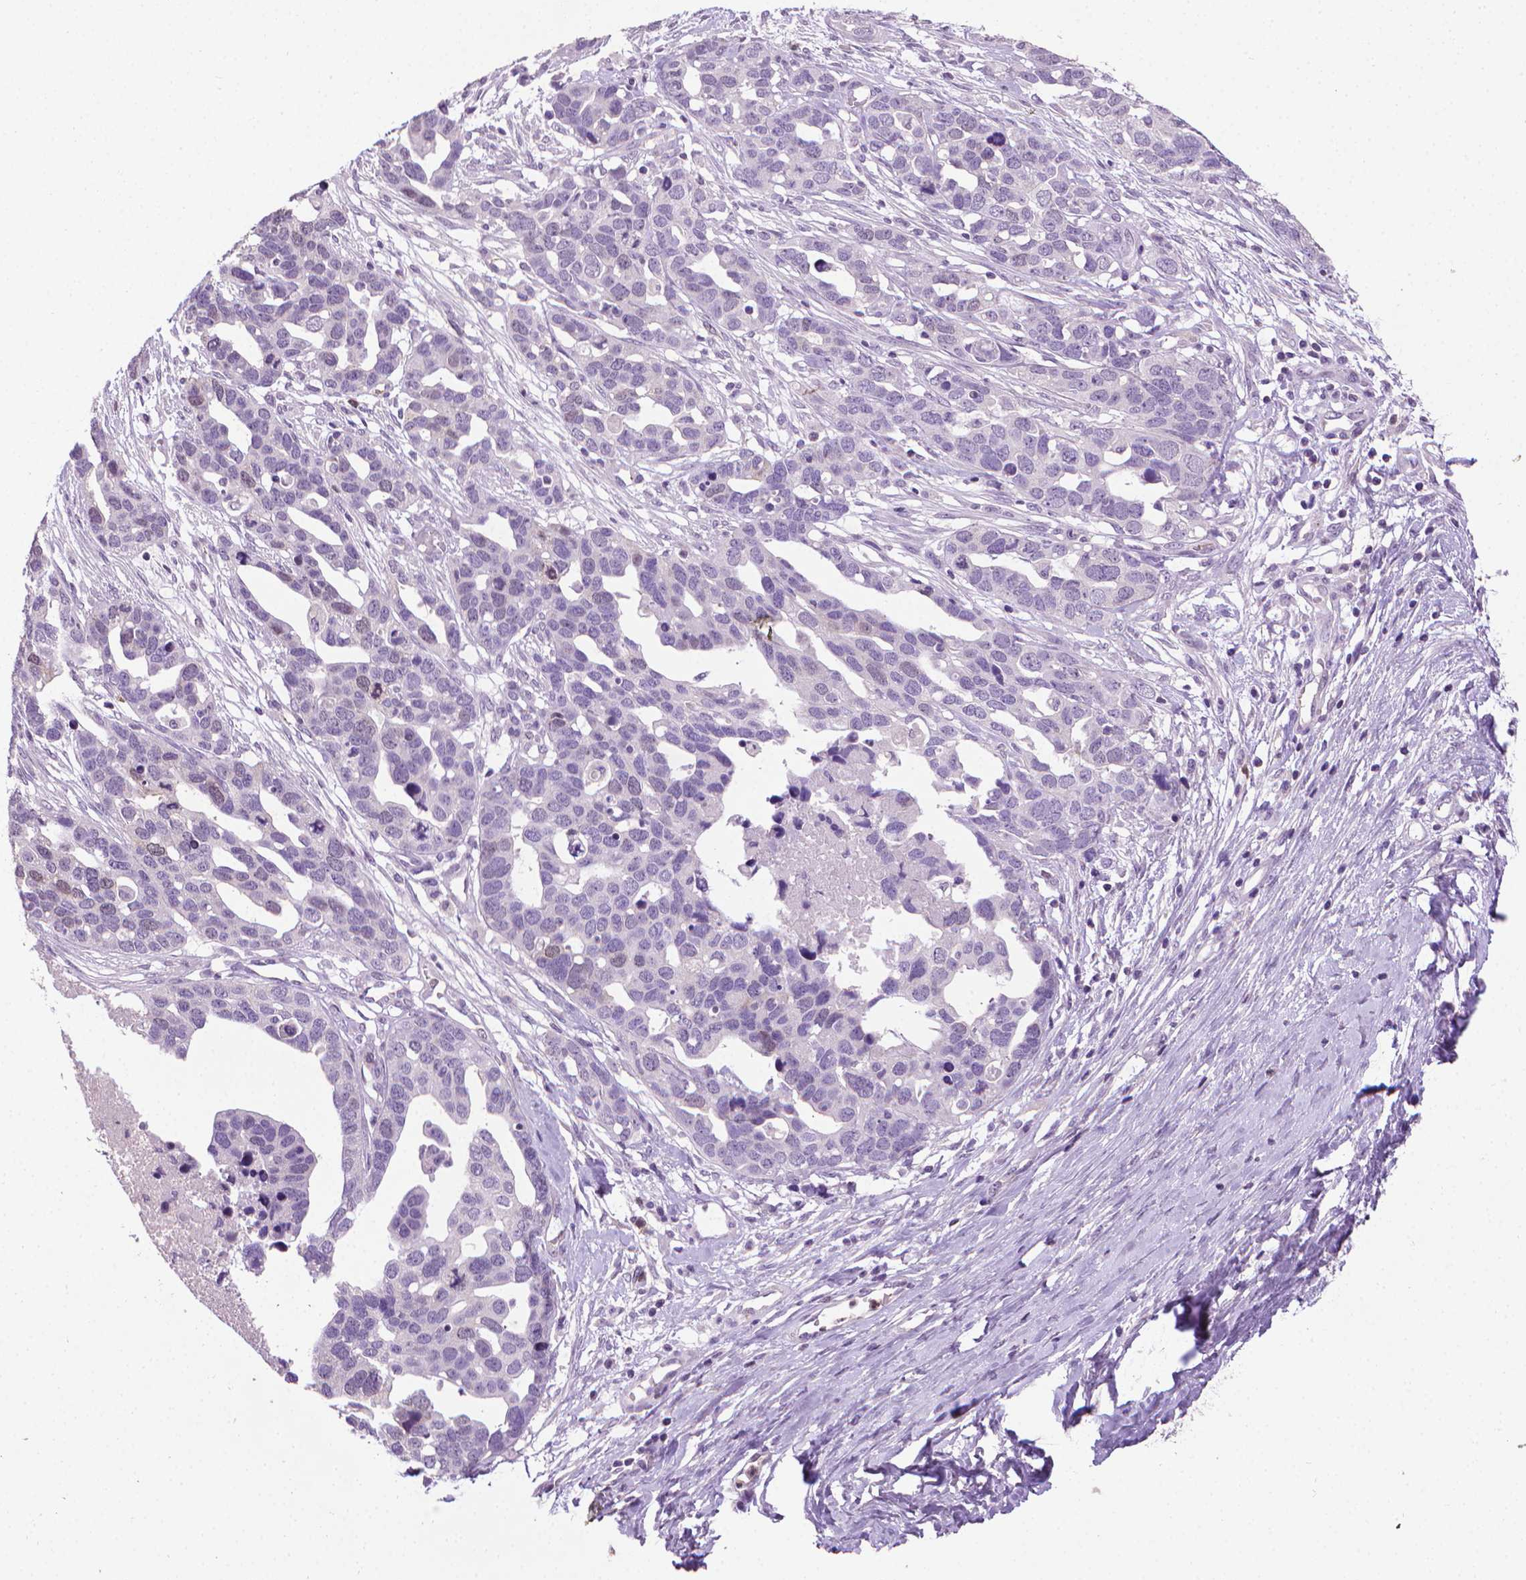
{"staining": {"intensity": "negative", "quantity": "none", "location": "none"}, "tissue": "ovarian cancer", "cell_type": "Tumor cells", "image_type": "cancer", "snomed": [{"axis": "morphology", "description": "Cystadenocarcinoma, serous, NOS"}, {"axis": "topography", "description": "Ovary"}], "caption": "High magnification brightfield microscopy of ovarian cancer (serous cystadenocarcinoma) stained with DAB (3,3'-diaminobenzidine) (brown) and counterstained with hematoxylin (blue): tumor cells show no significant positivity.", "gene": "CDKN2D", "patient": {"sex": "female", "age": 54}}